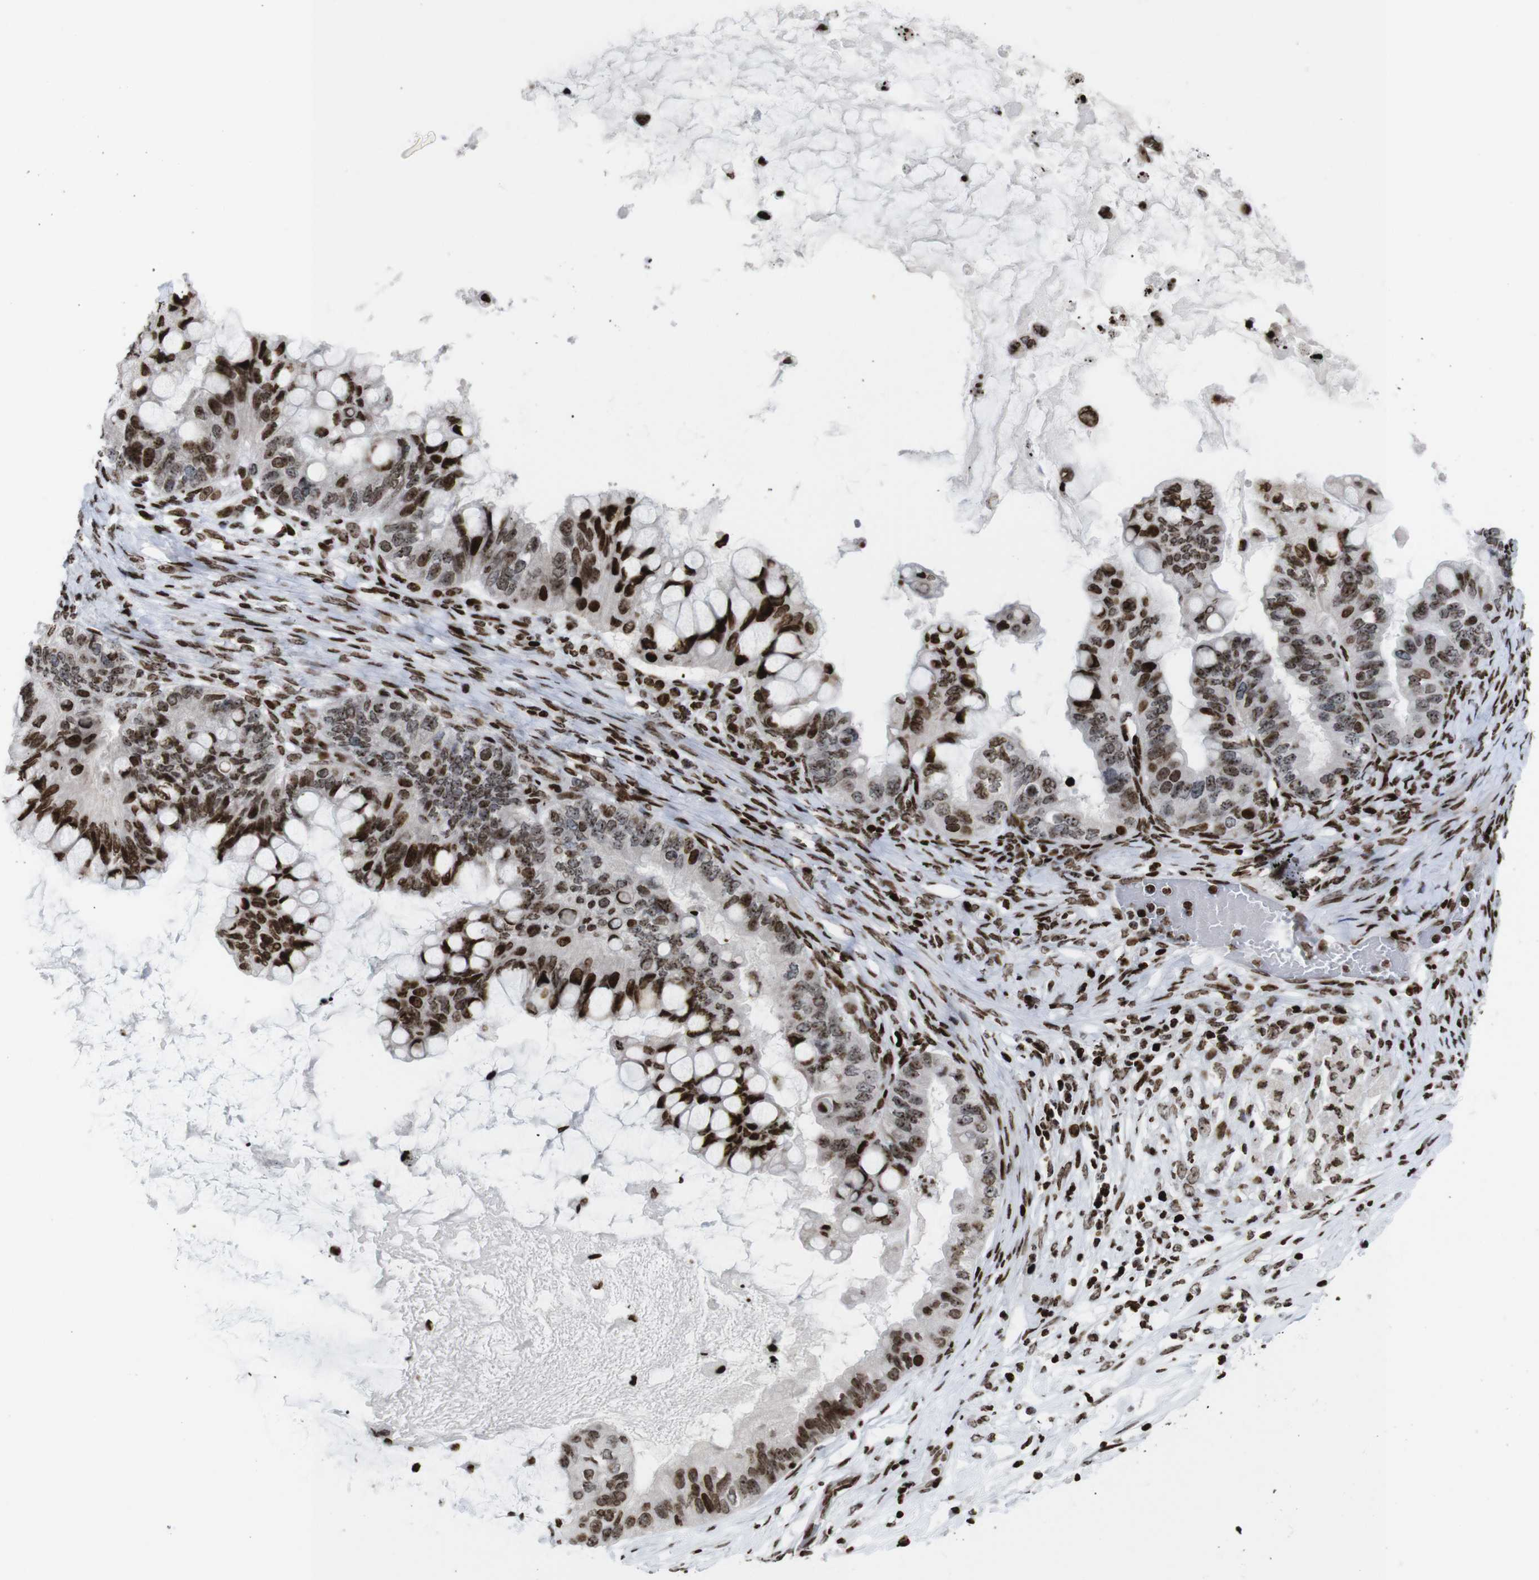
{"staining": {"intensity": "strong", "quantity": ">75%", "location": "nuclear"}, "tissue": "ovarian cancer", "cell_type": "Tumor cells", "image_type": "cancer", "snomed": [{"axis": "morphology", "description": "Cystadenocarcinoma, mucinous, NOS"}, {"axis": "topography", "description": "Ovary"}], "caption": "This histopathology image exhibits ovarian cancer (mucinous cystadenocarcinoma) stained with immunohistochemistry to label a protein in brown. The nuclear of tumor cells show strong positivity for the protein. Nuclei are counter-stained blue.", "gene": "H1-4", "patient": {"sex": "female", "age": 80}}